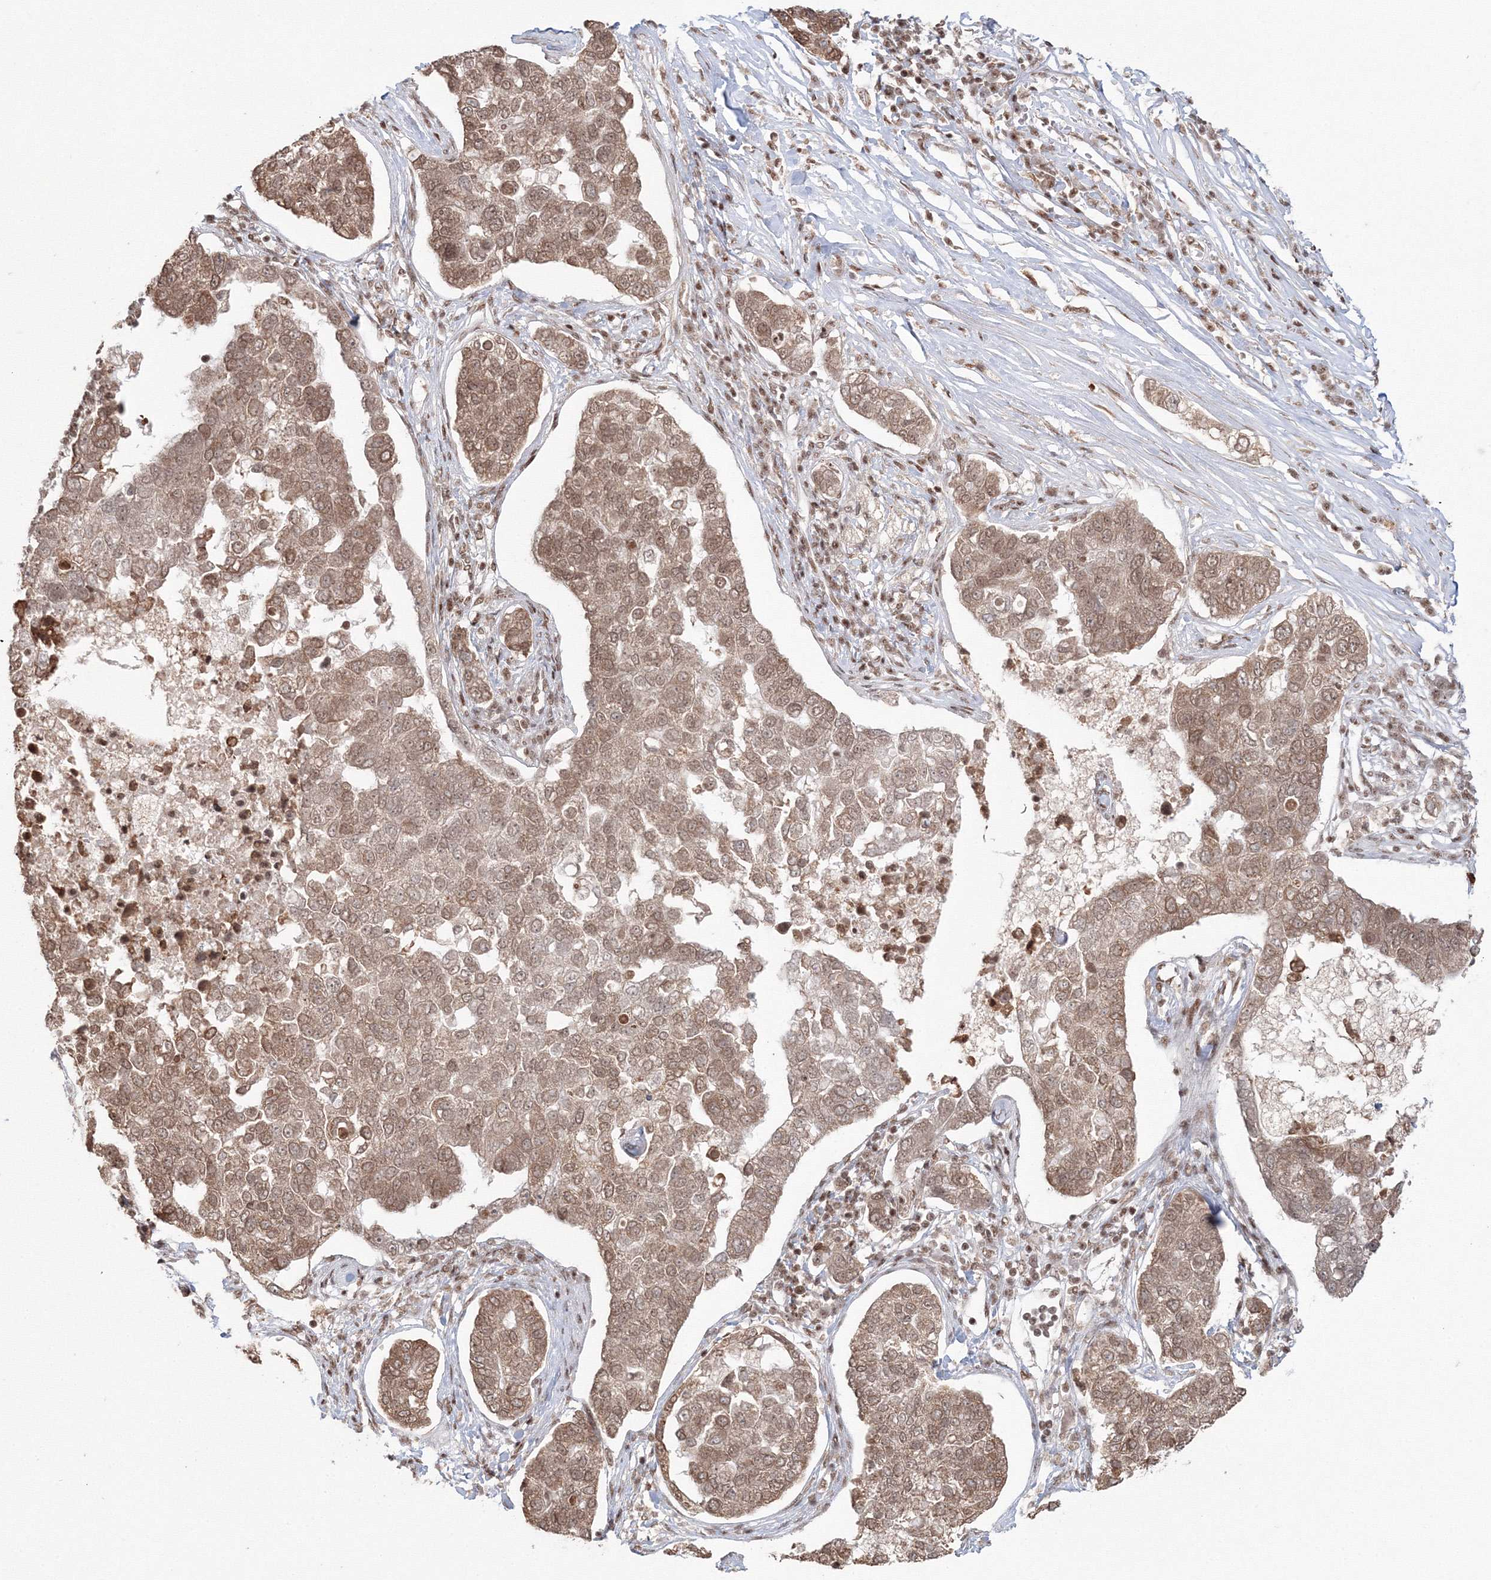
{"staining": {"intensity": "moderate", "quantity": "25%-75%", "location": "nuclear"}, "tissue": "pancreatic cancer", "cell_type": "Tumor cells", "image_type": "cancer", "snomed": [{"axis": "morphology", "description": "Adenocarcinoma, NOS"}, {"axis": "topography", "description": "Pancreas"}], "caption": "This is a histology image of immunohistochemistry staining of adenocarcinoma (pancreatic), which shows moderate staining in the nuclear of tumor cells.", "gene": "KIF20A", "patient": {"sex": "female", "age": 61}}